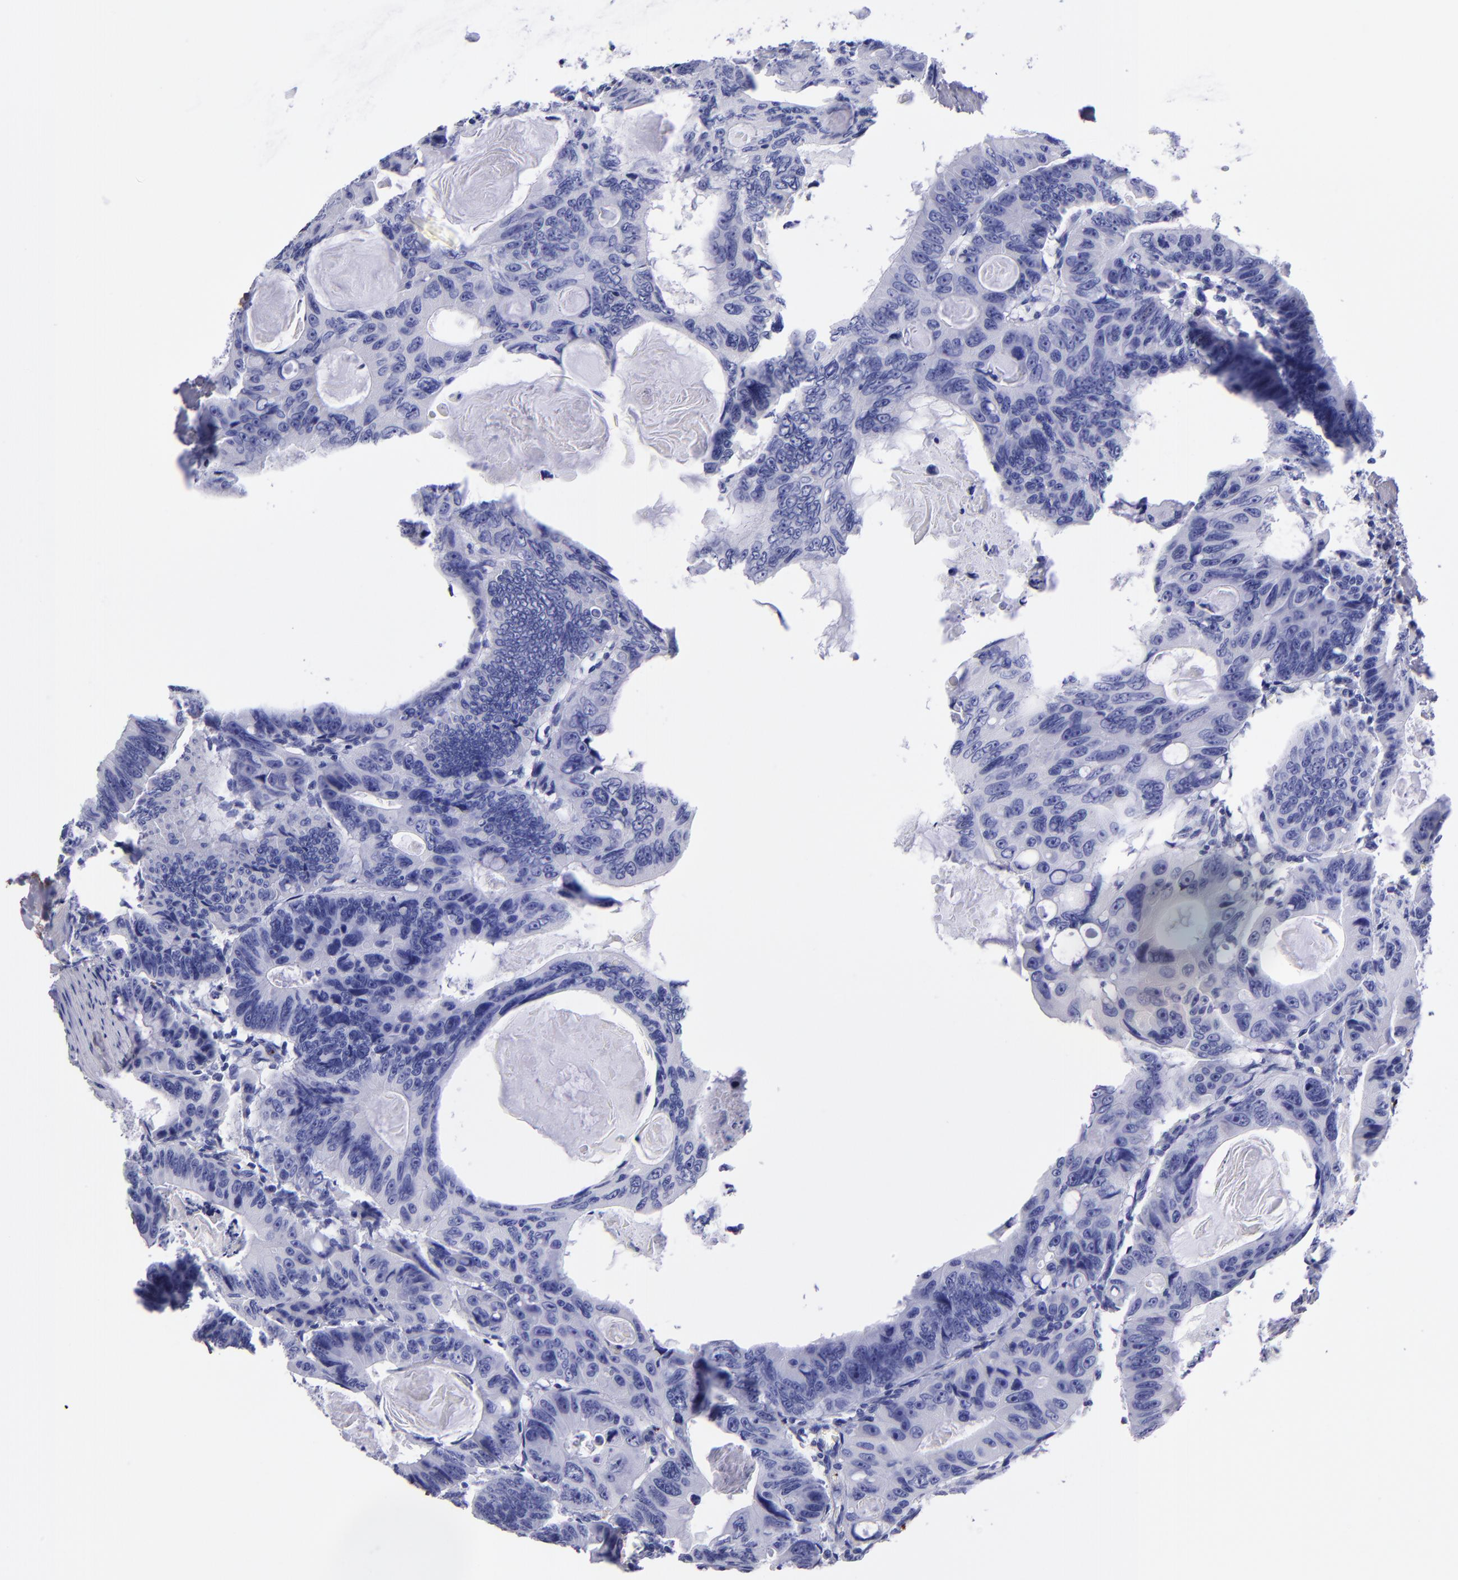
{"staining": {"intensity": "negative", "quantity": "none", "location": "none"}, "tissue": "colorectal cancer", "cell_type": "Tumor cells", "image_type": "cancer", "snomed": [{"axis": "morphology", "description": "Adenocarcinoma, NOS"}, {"axis": "topography", "description": "Colon"}], "caption": "Human adenocarcinoma (colorectal) stained for a protein using immunohistochemistry demonstrates no expression in tumor cells.", "gene": "EFCAB13", "patient": {"sex": "female", "age": 55}}